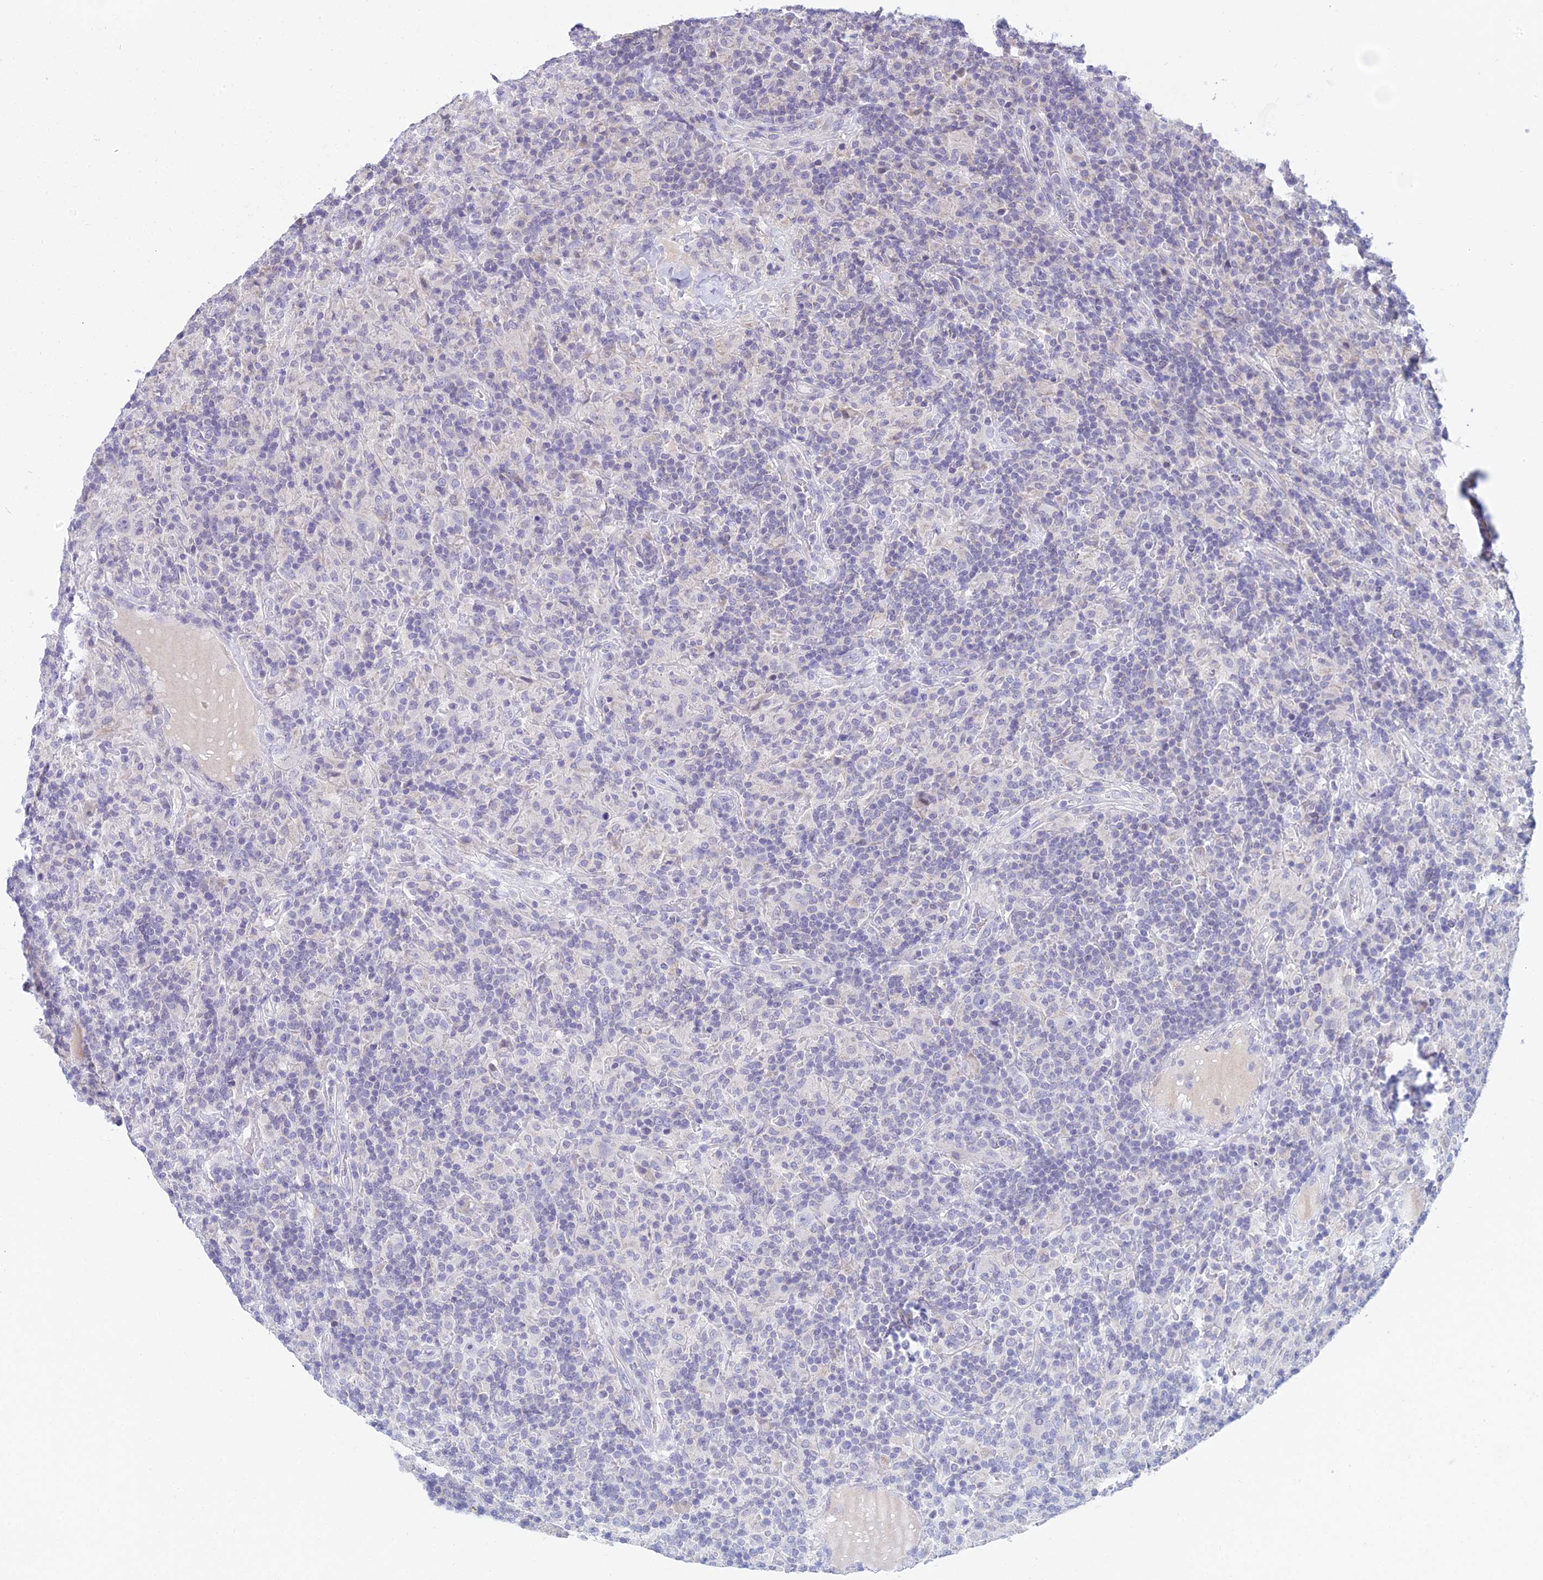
{"staining": {"intensity": "negative", "quantity": "none", "location": "none"}, "tissue": "lymphoma", "cell_type": "Tumor cells", "image_type": "cancer", "snomed": [{"axis": "morphology", "description": "Hodgkin's disease, NOS"}, {"axis": "topography", "description": "Lymph node"}], "caption": "Immunohistochemistry photomicrograph of human lymphoma stained for a protein (brown), which exhibits no expression in tumor cells.", "gene": "CFAP206", "patient": {"sex": "male", "age": 70}}